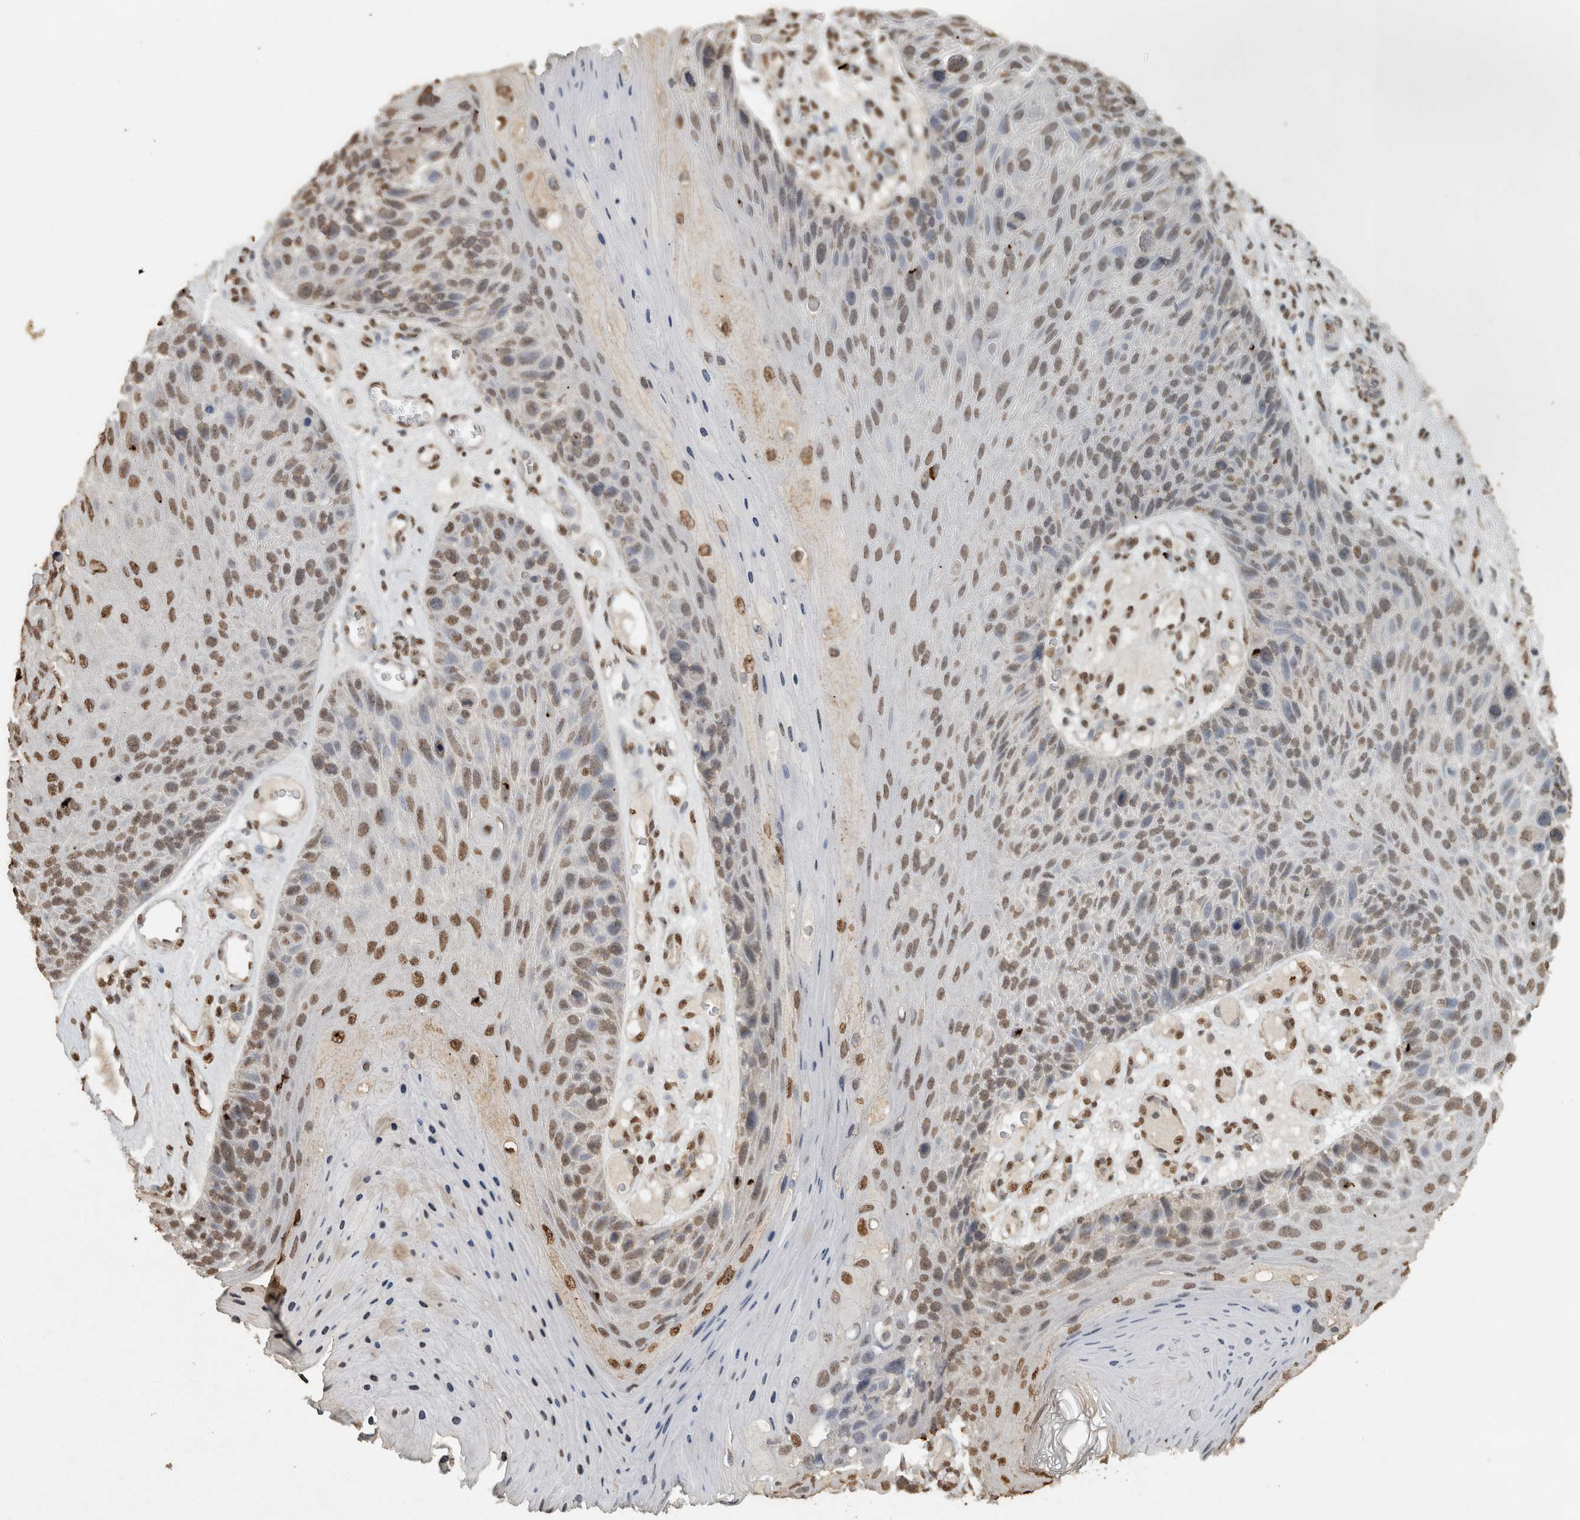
{"staining": {"intensity": "moderate", "quantity": ">75%", "location": "nuclear"}, "tissue": "skin cancer", "cell_type": "Tumor cells", "image_type": "cancer", "snomed": [{"axis": "morphology", "description": "Squamous cell carcinoma, NOS"}, {"axis": "topography", "description": "Skin"}], "caption": "Immunohistochemistry of human skin cancer demonstrates medium levels of moderate nuclear staining in about >75% of tumor cells.", "gene": "HAND2", "patient": {"sex": "female", "age": 88}}